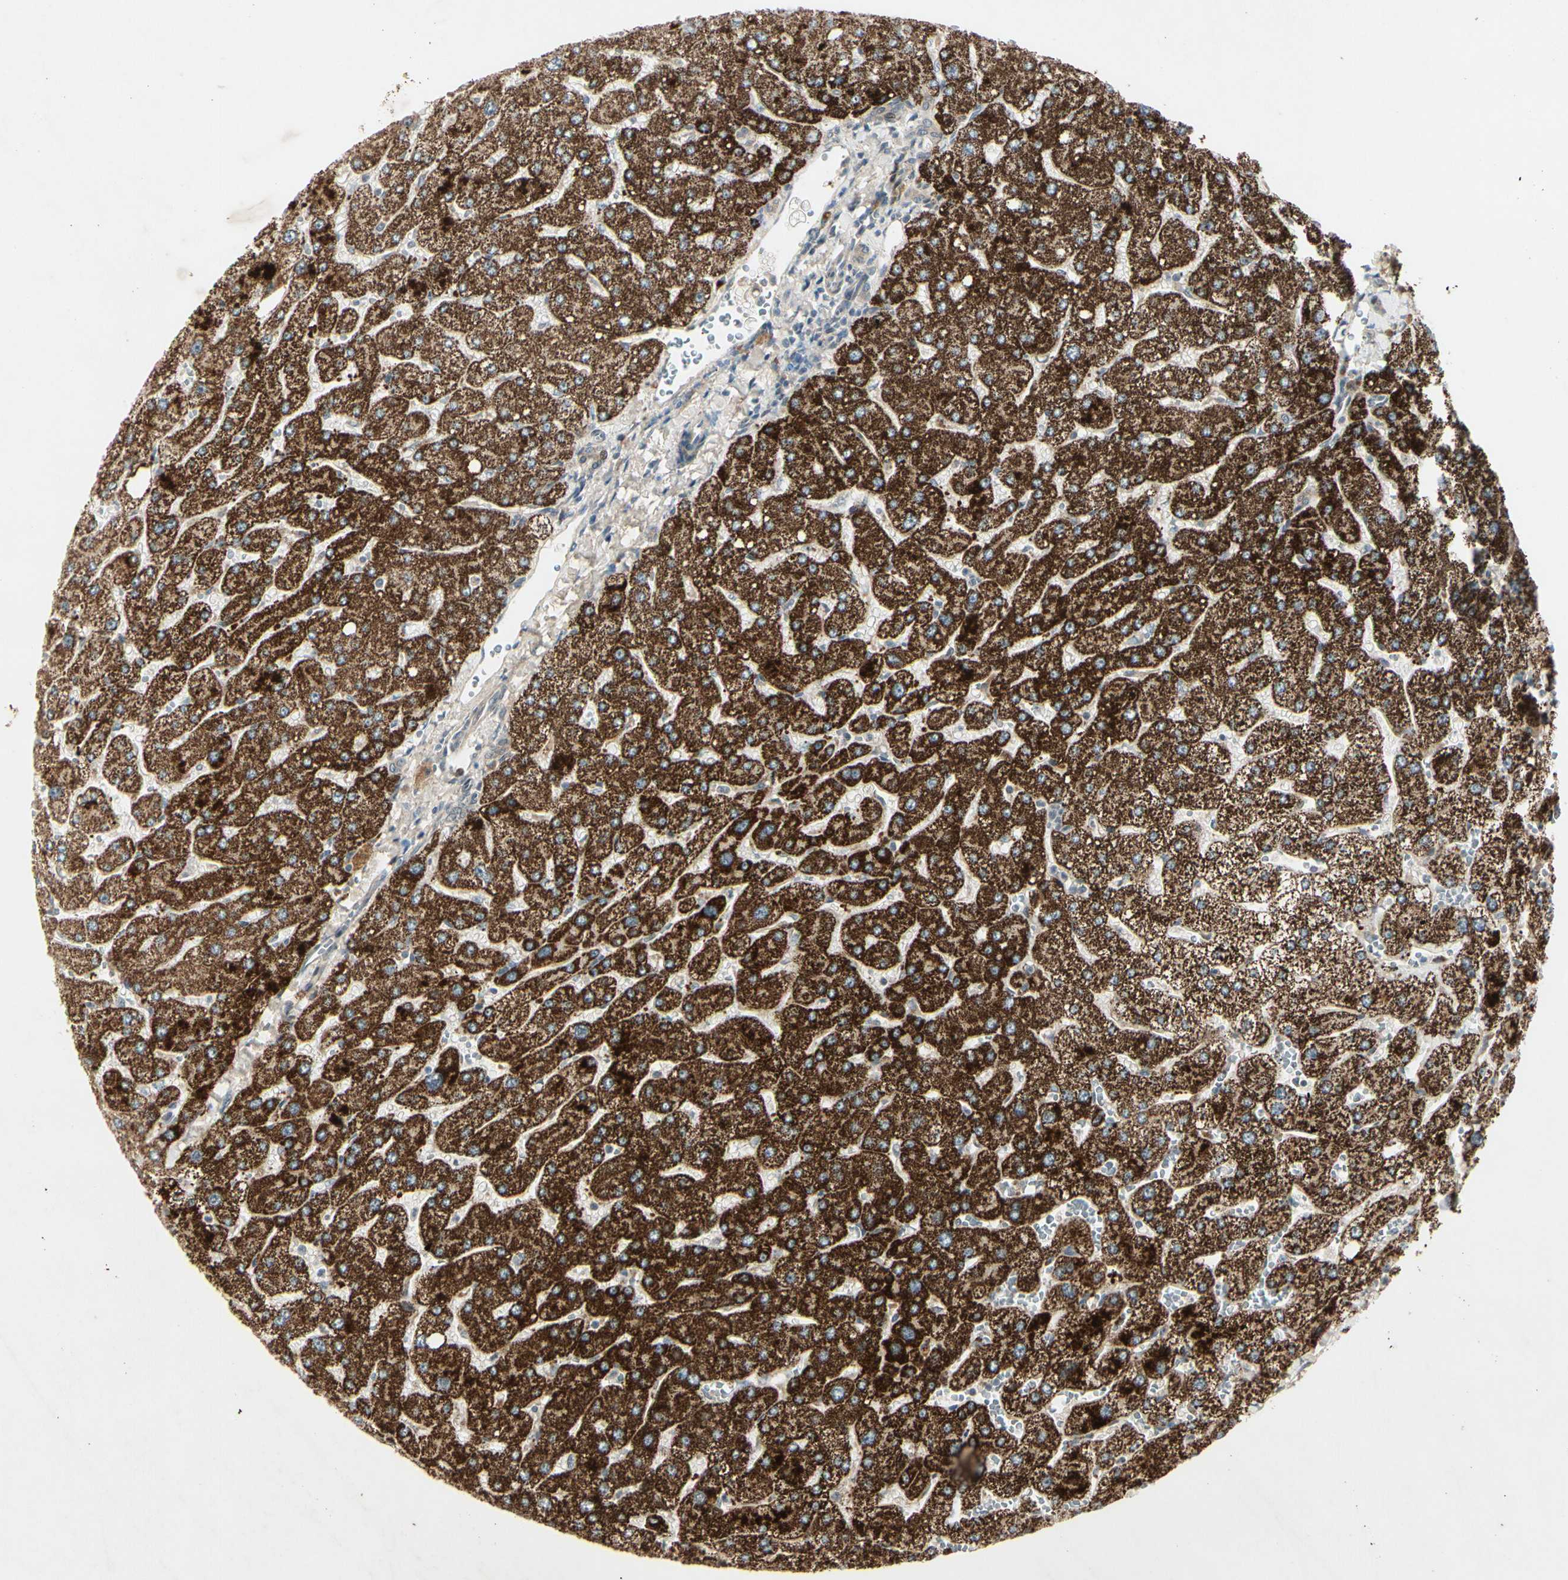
{"staining": {"intensity": "weak", "quantity": ">75%", "location": "cytoplasmic/membranous"}, "tissue": "liver", "cell_type": "Cholangiocytes", "image_type": "normal", "snomed": [{"axis": "morphology", "description": "Normal tissue, NOS"}, {"axis": "topography", "description": "Liver"}], "caption": "Weak cytoplasmic/membranous expression is identified in about >75% of cholangiocytes in normal liver. (brown staining indicates protein expression, while blue staining denotes nuclei).", "gene": "FHDC1", "patient": {"sex": "male", "age": 55}}